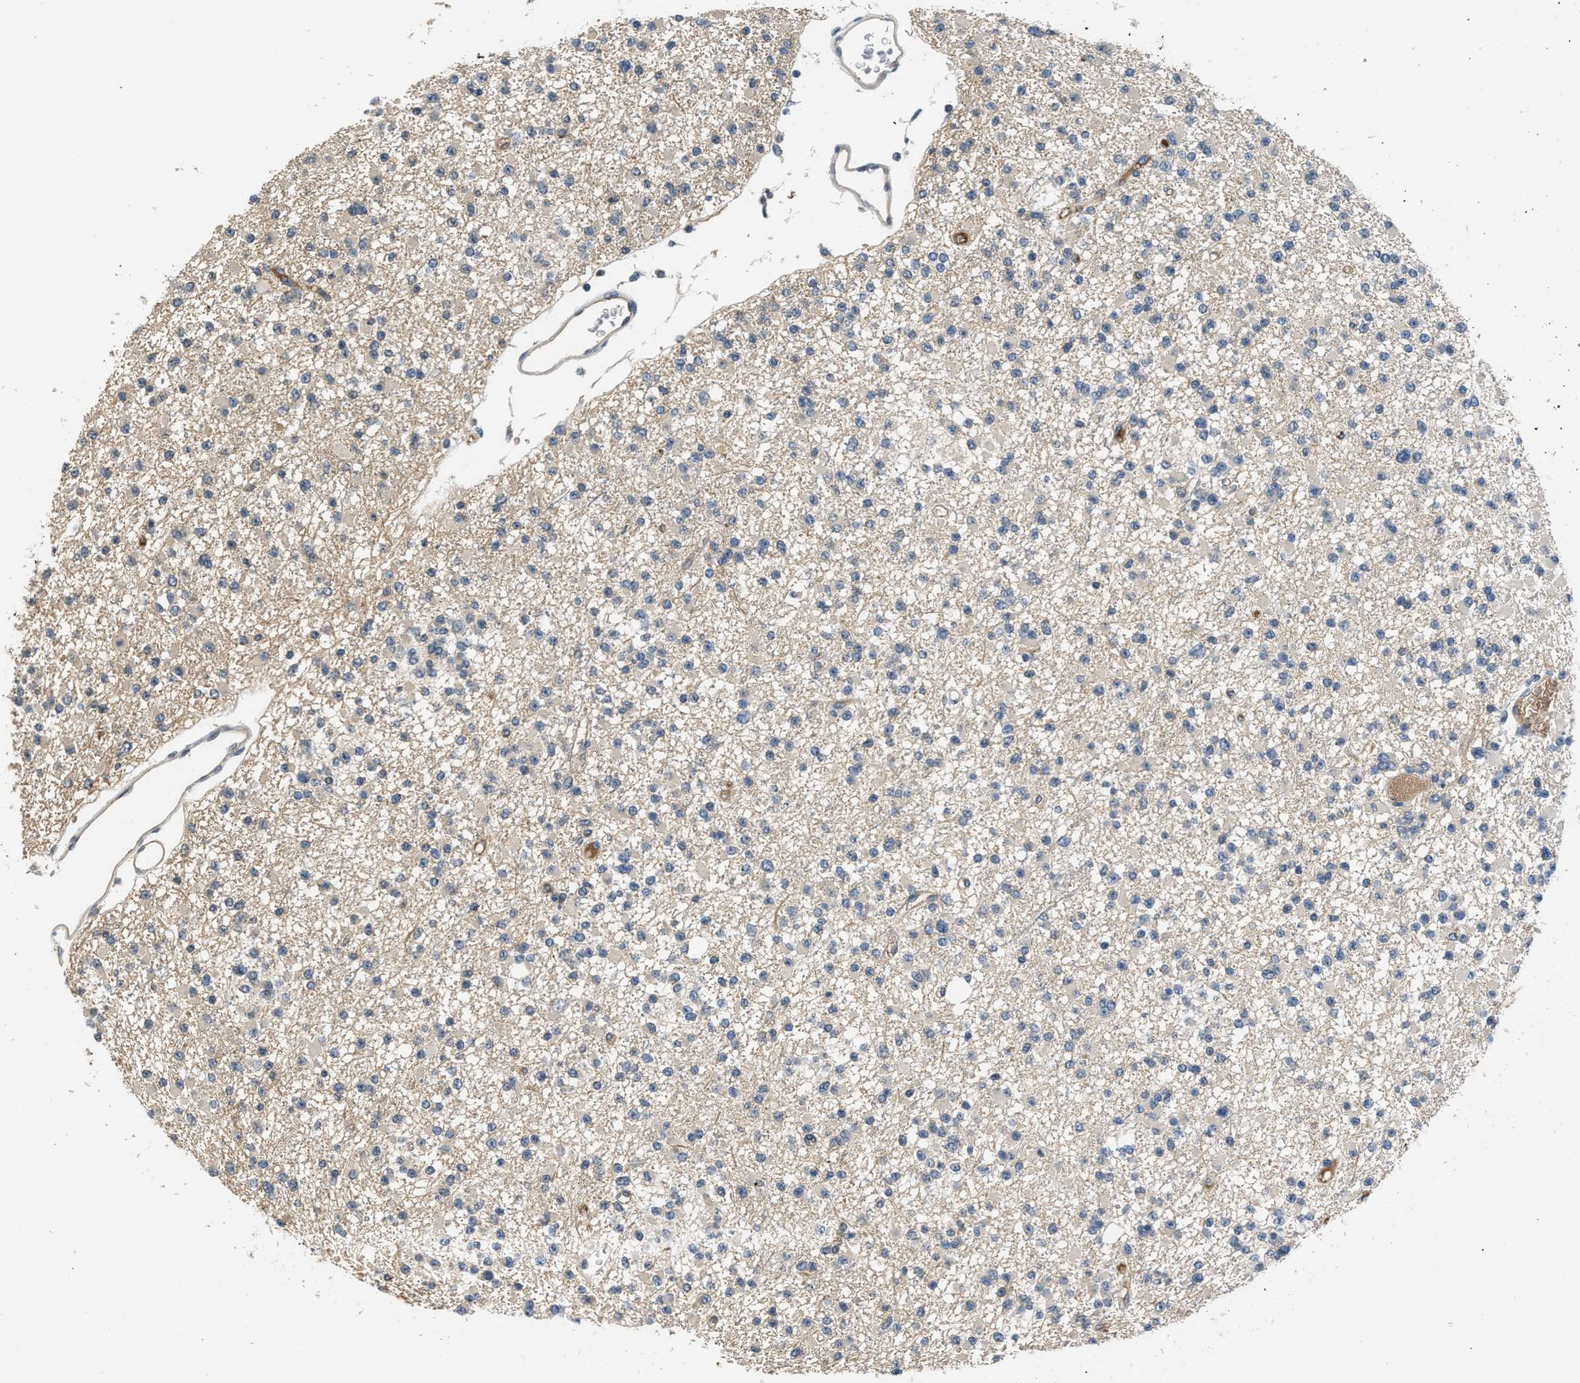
{"staining": {"intensity": "negative", "quantity": "none", "location": "none"}, "tissue": "glioma", "cell_type": "Tumor cells", "image_type": "cancer", "snomed": [{"axis": "morphology", "description": "Glioma, malignant, Low grade"}, {"axis": "topography", "description": "Brain"}], "caption": "There is no significant expression in tumor cells of malignant glioma (low-grade).", "gene": "ANGPT1", "patient": {"sex": "female", "age": 22}}